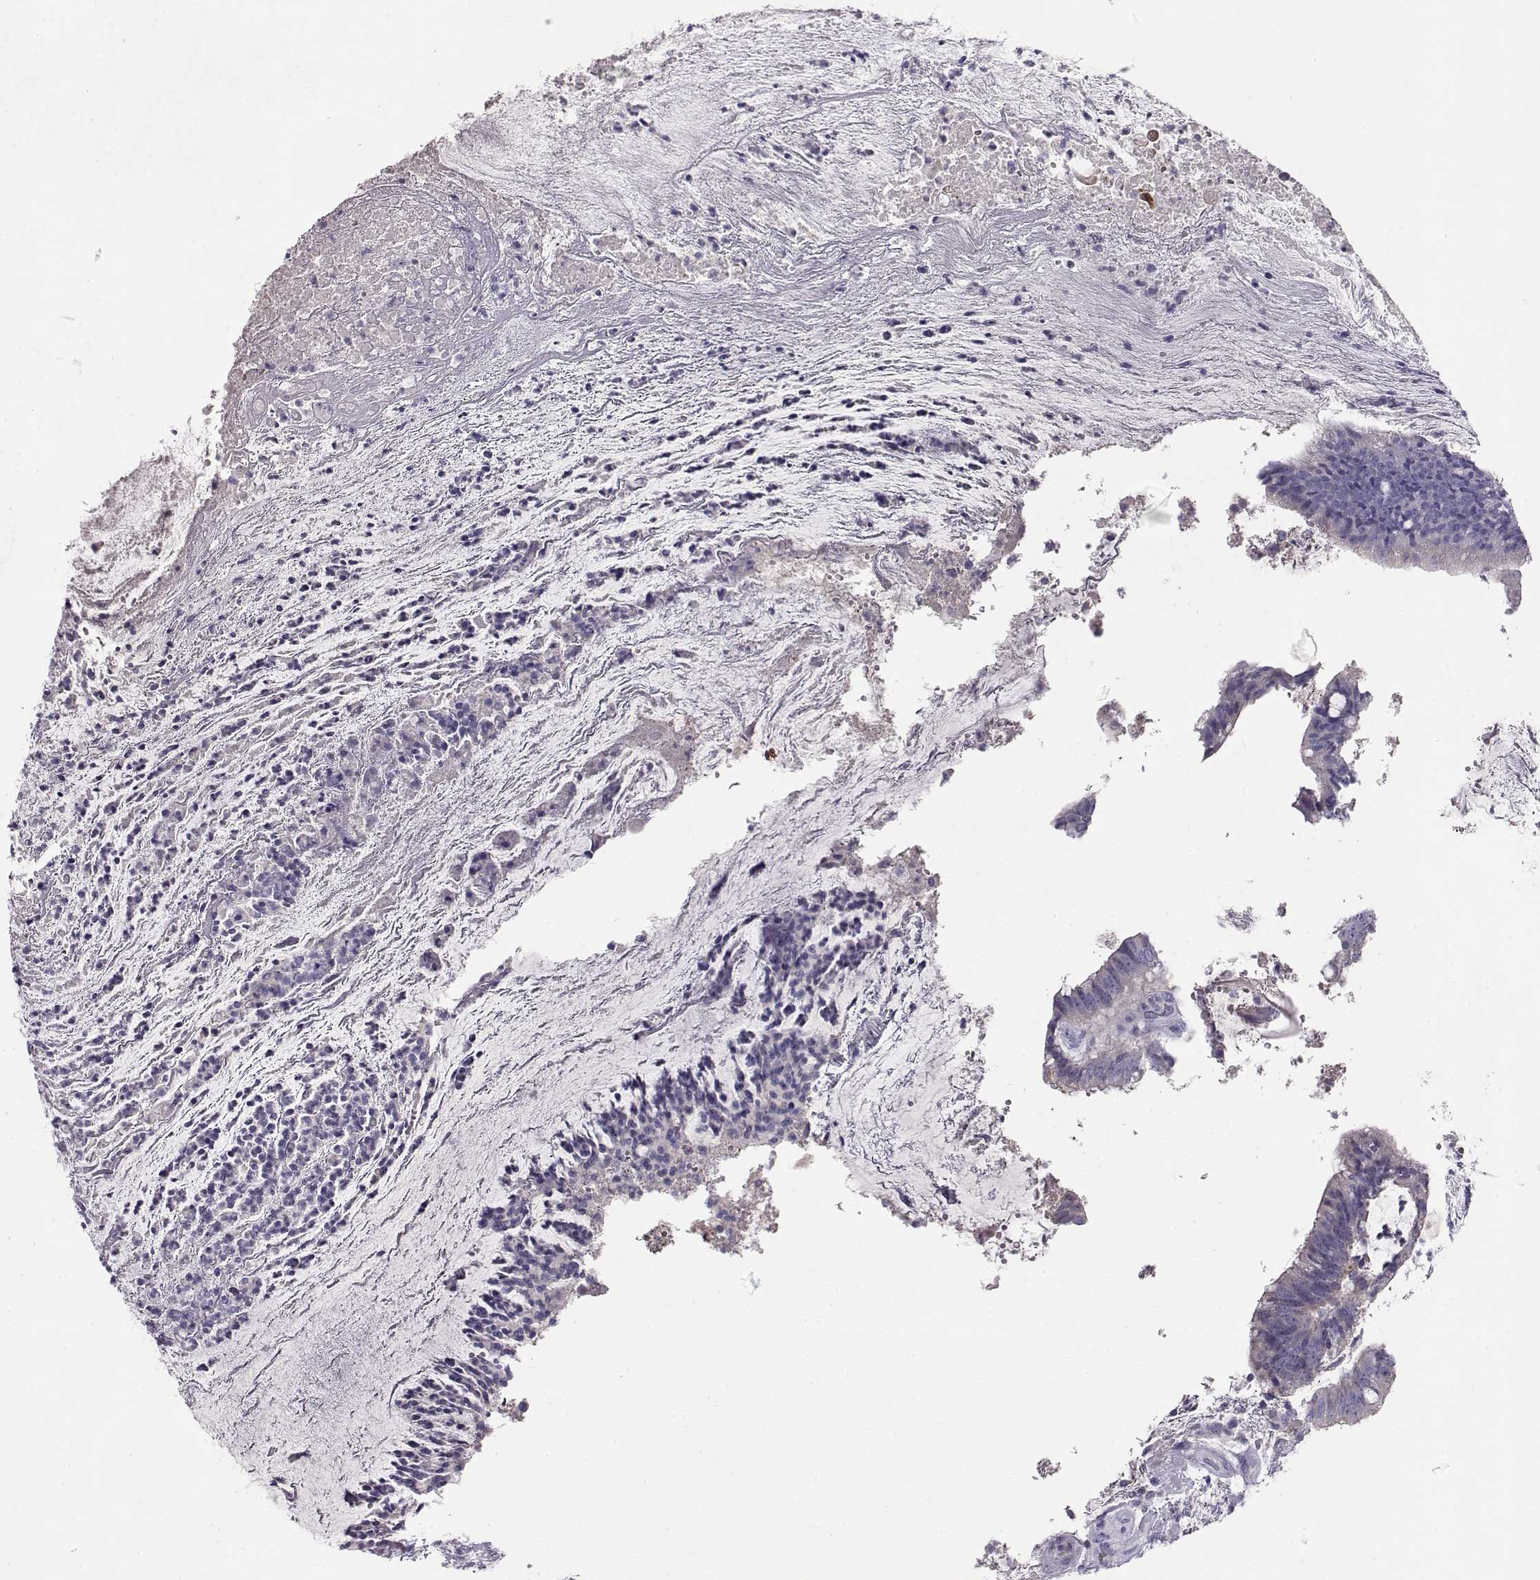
{"staining": {"intensity": "negative", "quantity": "none", "location": "none"}, "tissue": "colorectal cancer", "cell_type": "Tumor cells", "image_type": "cancer", "snomed": [{"axis": "morphology", "description": "Adenocarcinoma, NOS"}, {"axis": "topography", "description": "Colon"}], "caption": "Immunohistochemistry of adenocarcinoma (colorectal) demonstrates no positivity in tumor cells.", "gene": "GPR26", "patient": {"sex": "female", "age": 43}}